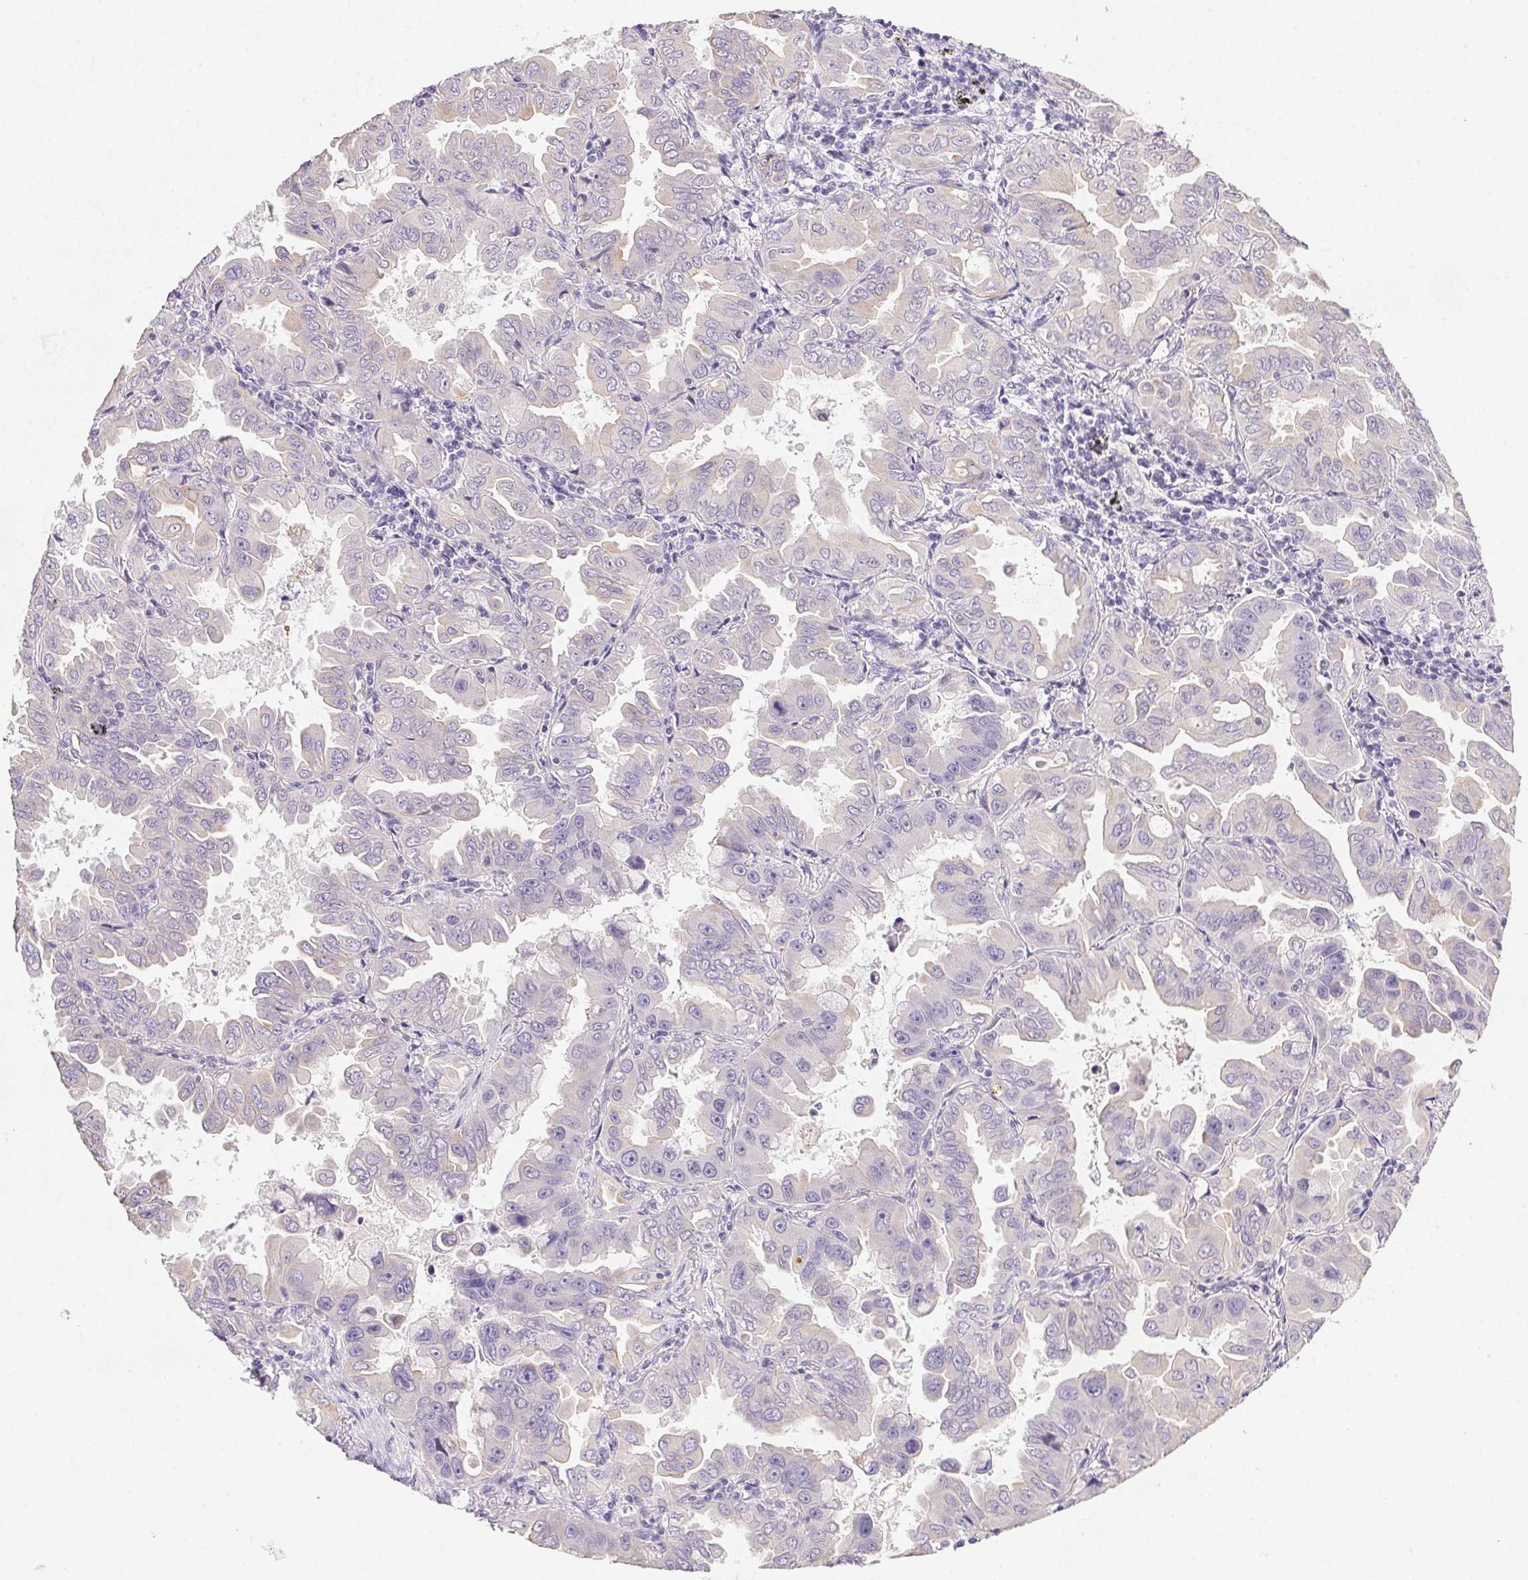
{"staining": {"intensity": "negative", "quantity": "none", "location": "none"}, "tissue": "lung cancer", "cell_type": "Tumor cells", "image_type": "cancer", "snomed": [{"axis": "morphology", "description": "Adenocarcinoma, NOS"}, {"axis": "topography", "description": "Lung"}], "caption": "Image shows no significant protein expression in tumor cells of lung adenocarcinoma.", "gene": "SLC17A7", "patient": {"sex": "male", "age": 64}}